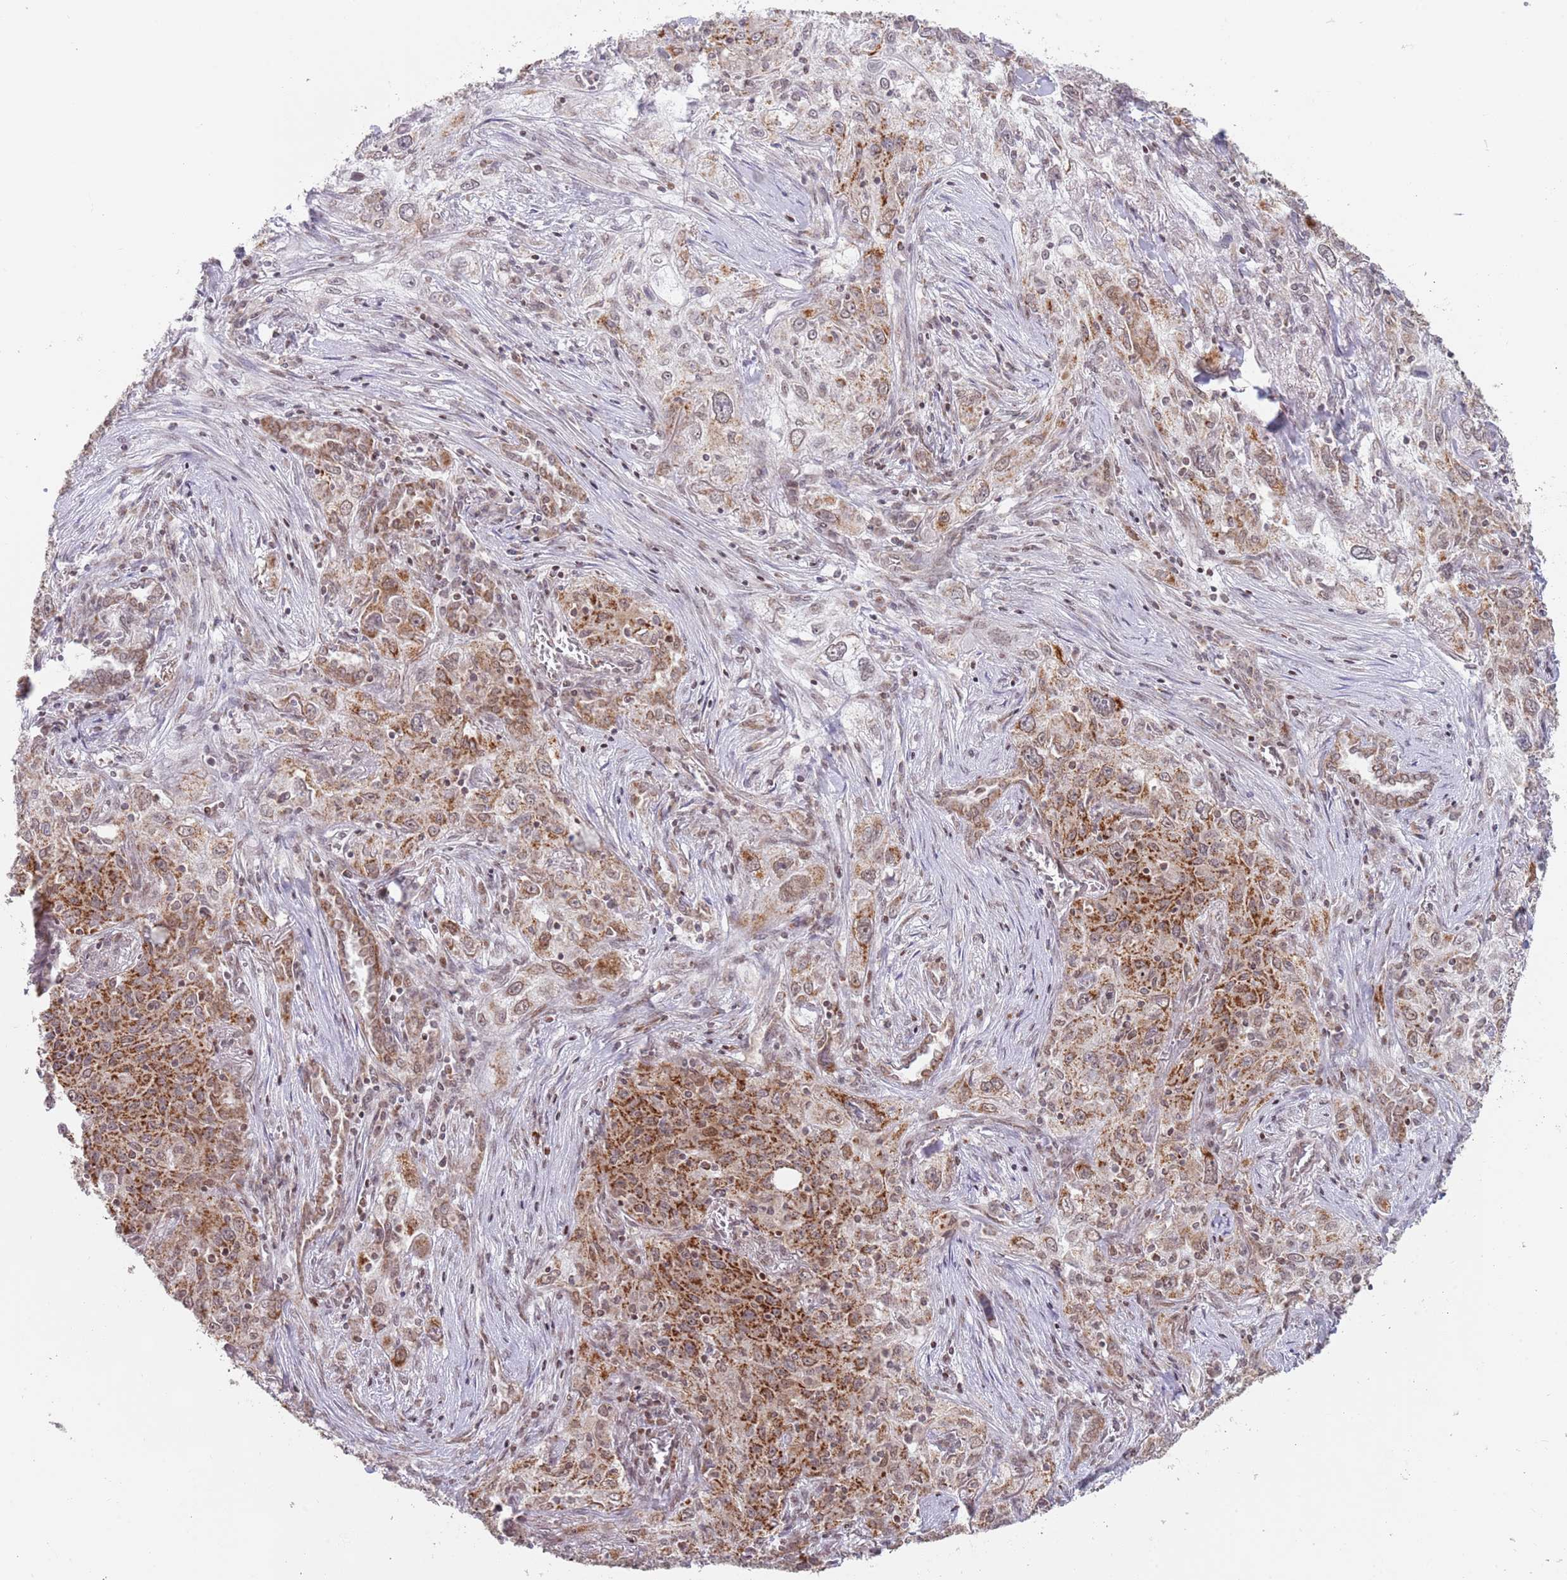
{"staining": {"intensity": "strong", "quantity": ">75%", "location": "cytoplasmic/membranous"}, "tissue": "lung cancer", "cell_type": "Tumor cells", "image_type": "cancer", "snomed": [{"axis": "morphology", "description": "Squamous cell carcinoma, NOS"}, {"axis": "topography", "description": "Lung"}], "caption": "Human lung cancer (squamous cell carcinoma) stained for a protein (brown) displays strong cytoplasmic/membranous positive expression in approximately >75% of tumor cells.", "gene": "TIMM13", "patient": {"sex": "female", "age": 69}}